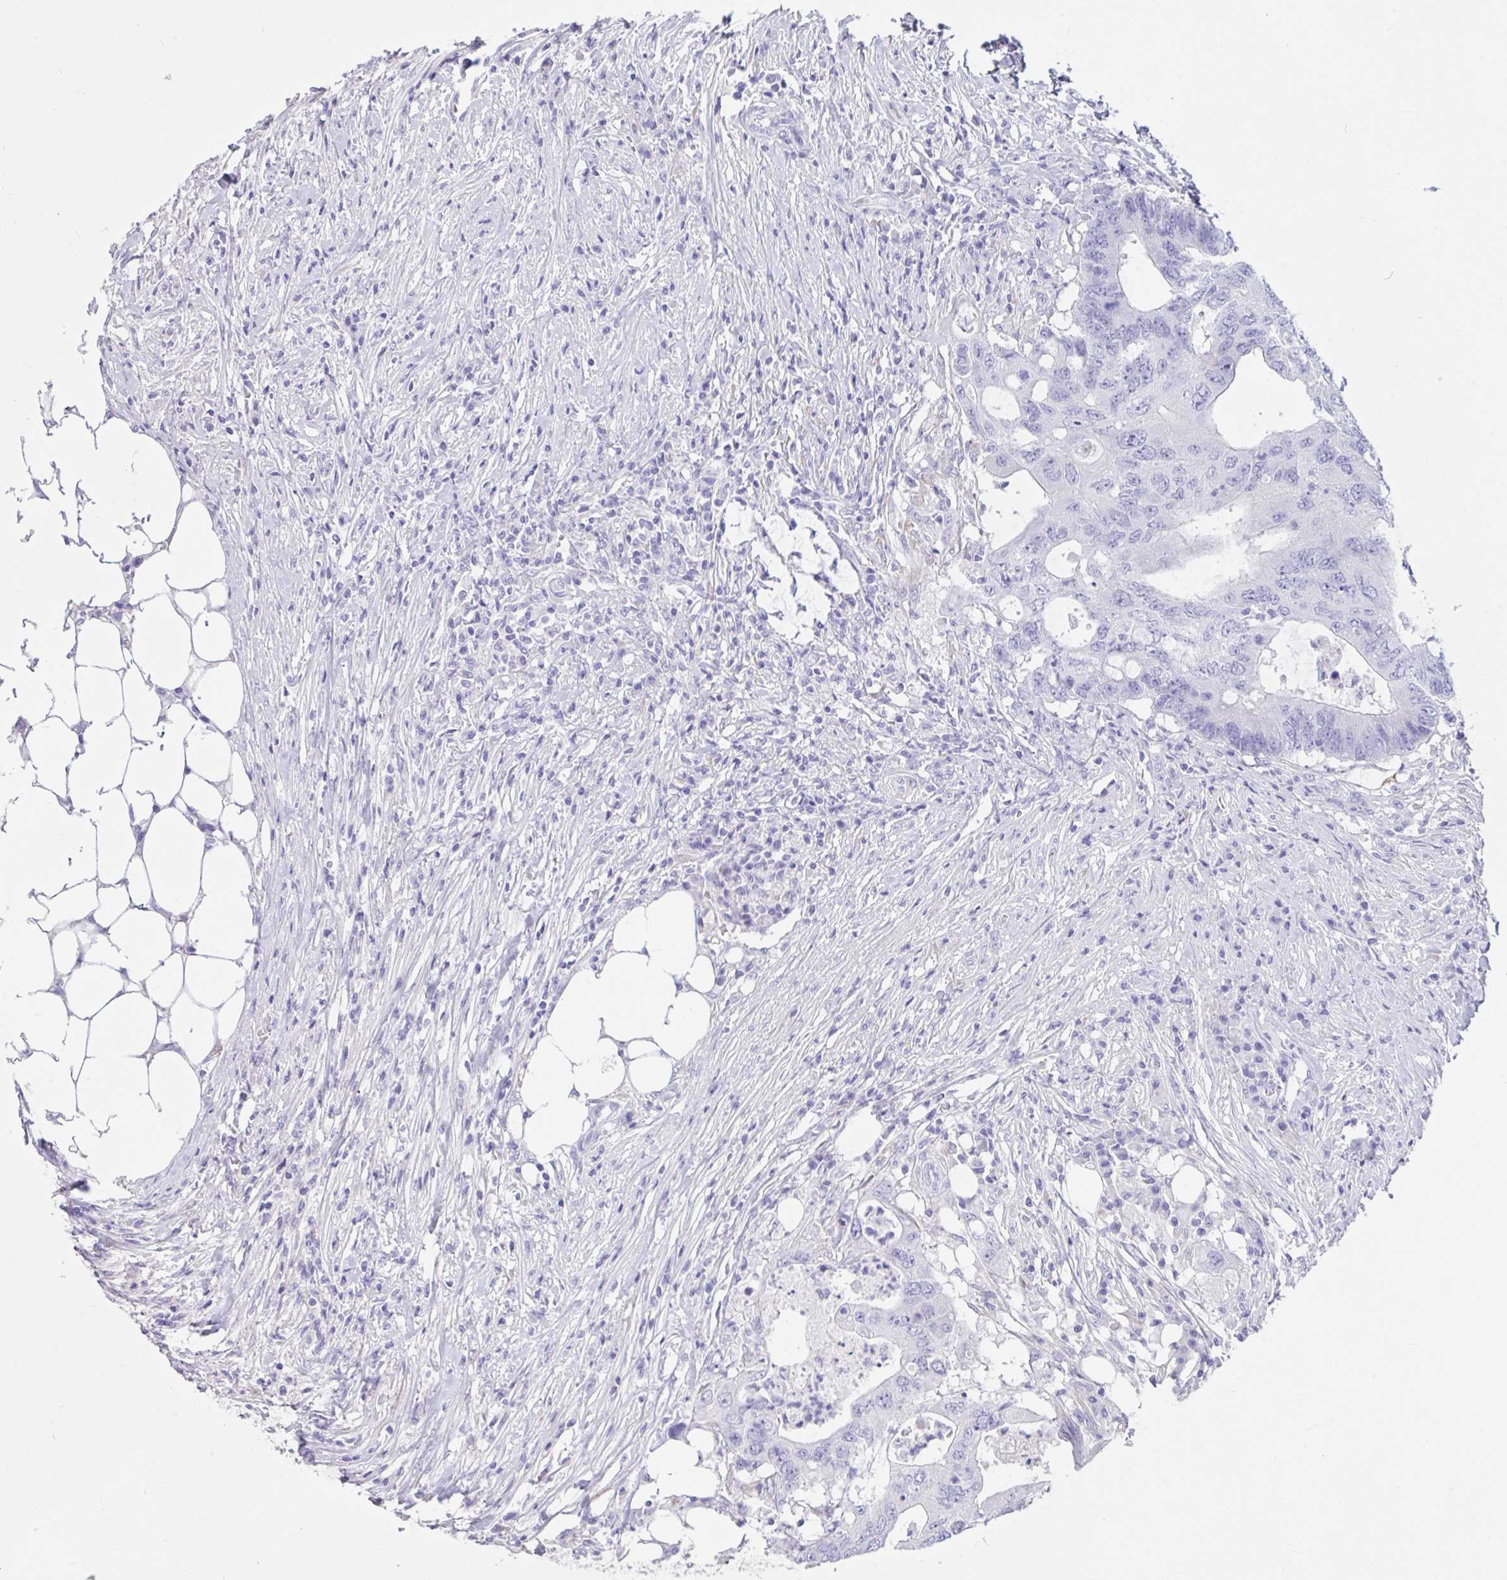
{"staining": {"intensity": "negative", "quantity": "none", "location": "none"}, "tissue": "colorectal cancer", "cell_type": "Tumor cells", "image_type": "cancer", "snomed": [{"axis": "morphology", "description": "Adenocarcinoma, NOS"}, {"axis": "topography", "description": "Colon"}], "caption": "A micrograph of adenocarcinoma (colorectal) stained for a protein reveals no brown staining in tumor cells.", "gene": "TNNC1", "patient": {"sex": "male", "age": 71}}